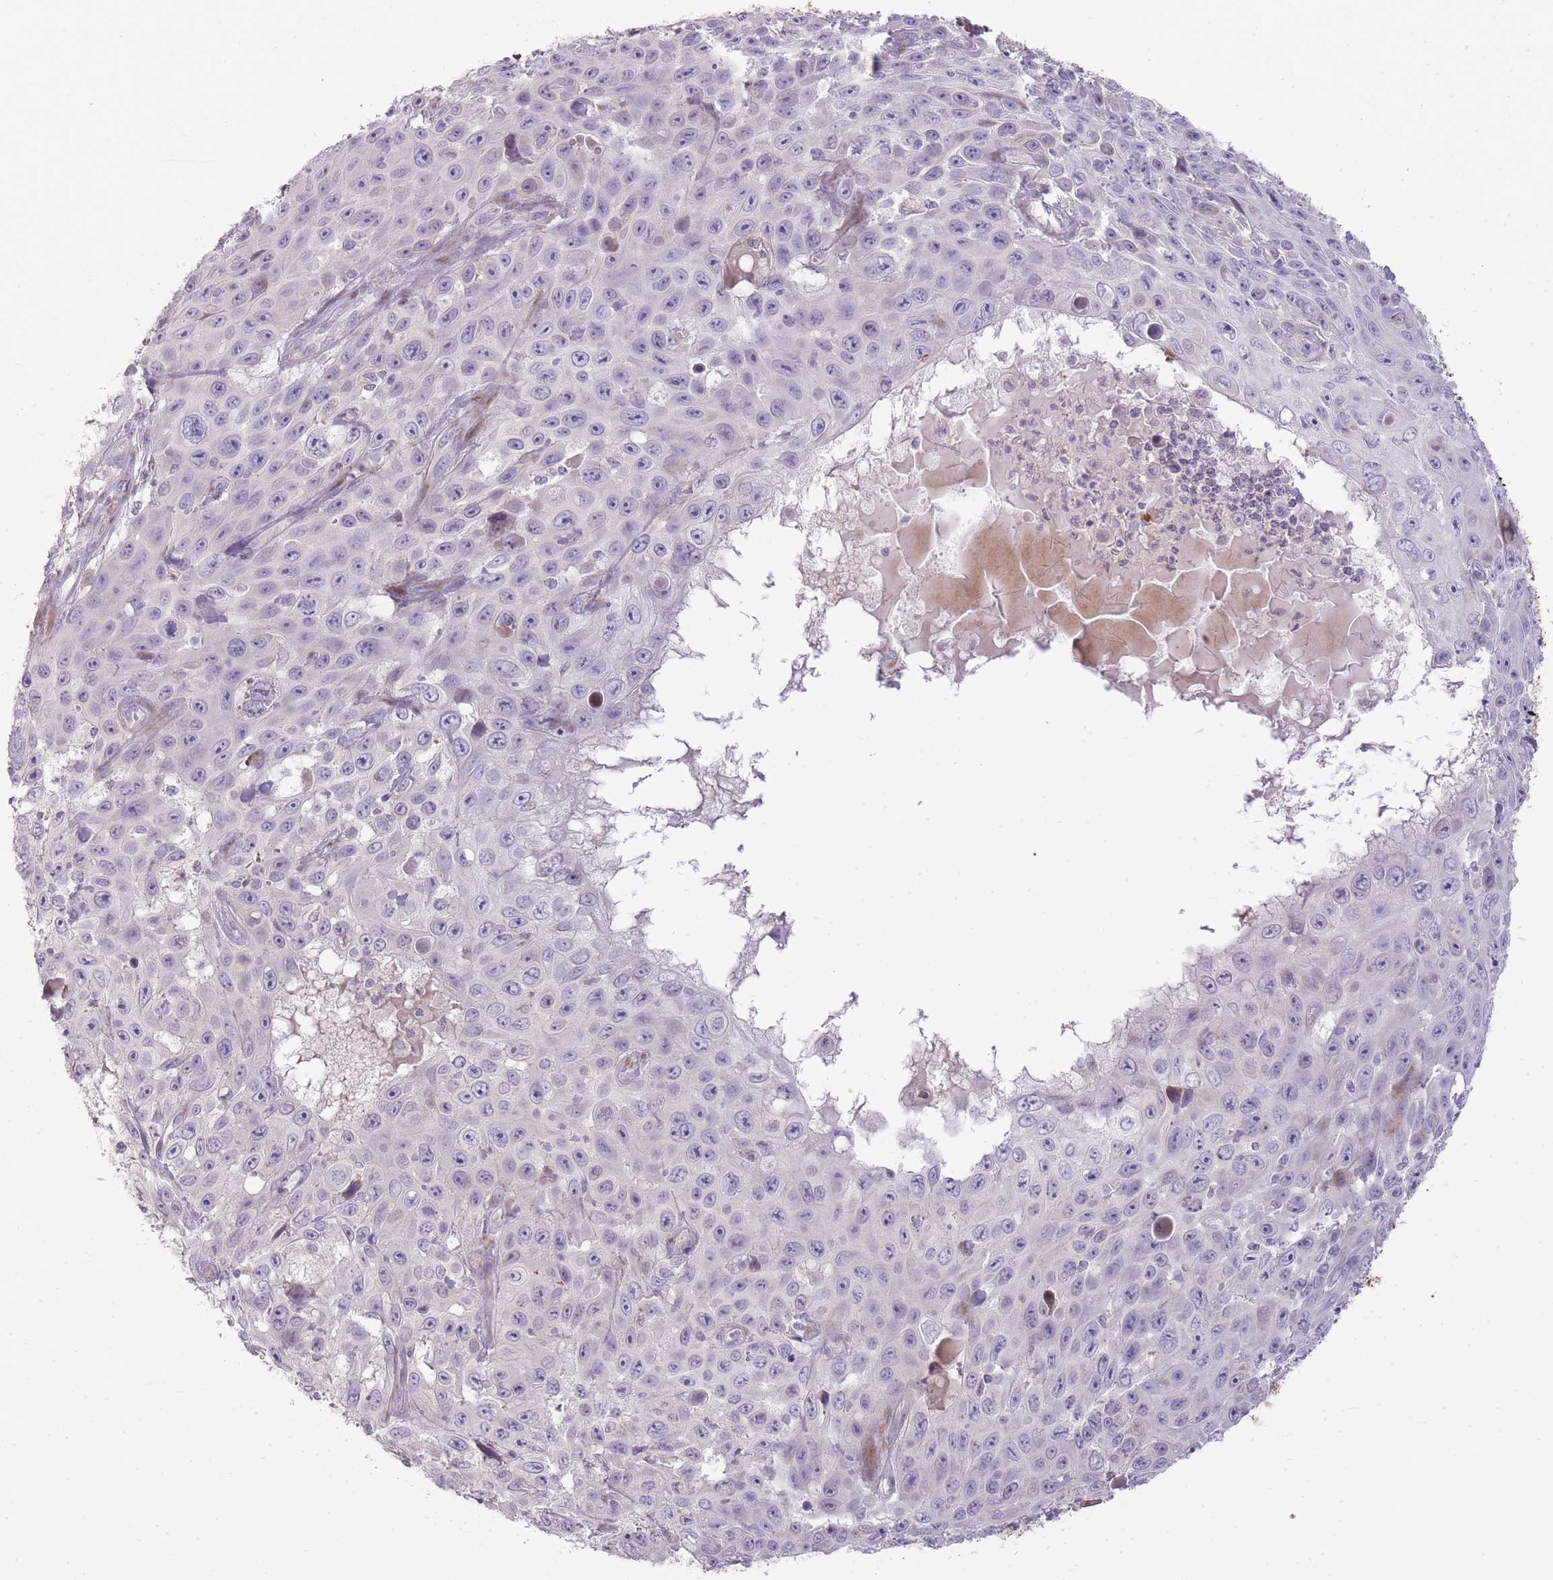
{"staining": {"intensity": "negative", "quantity": "none", "location": "none"}, "tissue": "skin cancer", "cell_type": "Tumor cells", "image_type": "cancer", "snomed": [{"axis": "morphology", "description": "Squamous cell carcinoma, NOS"}, {"axis": "topography", "description": "Skin"}], "caption": "Immunohistochemical staining of skin squamous cell carcinoma shows no significant expression in tumor cells.", "gene": "PPP3R2", "patient": {"sex": "male", "age": 82}}